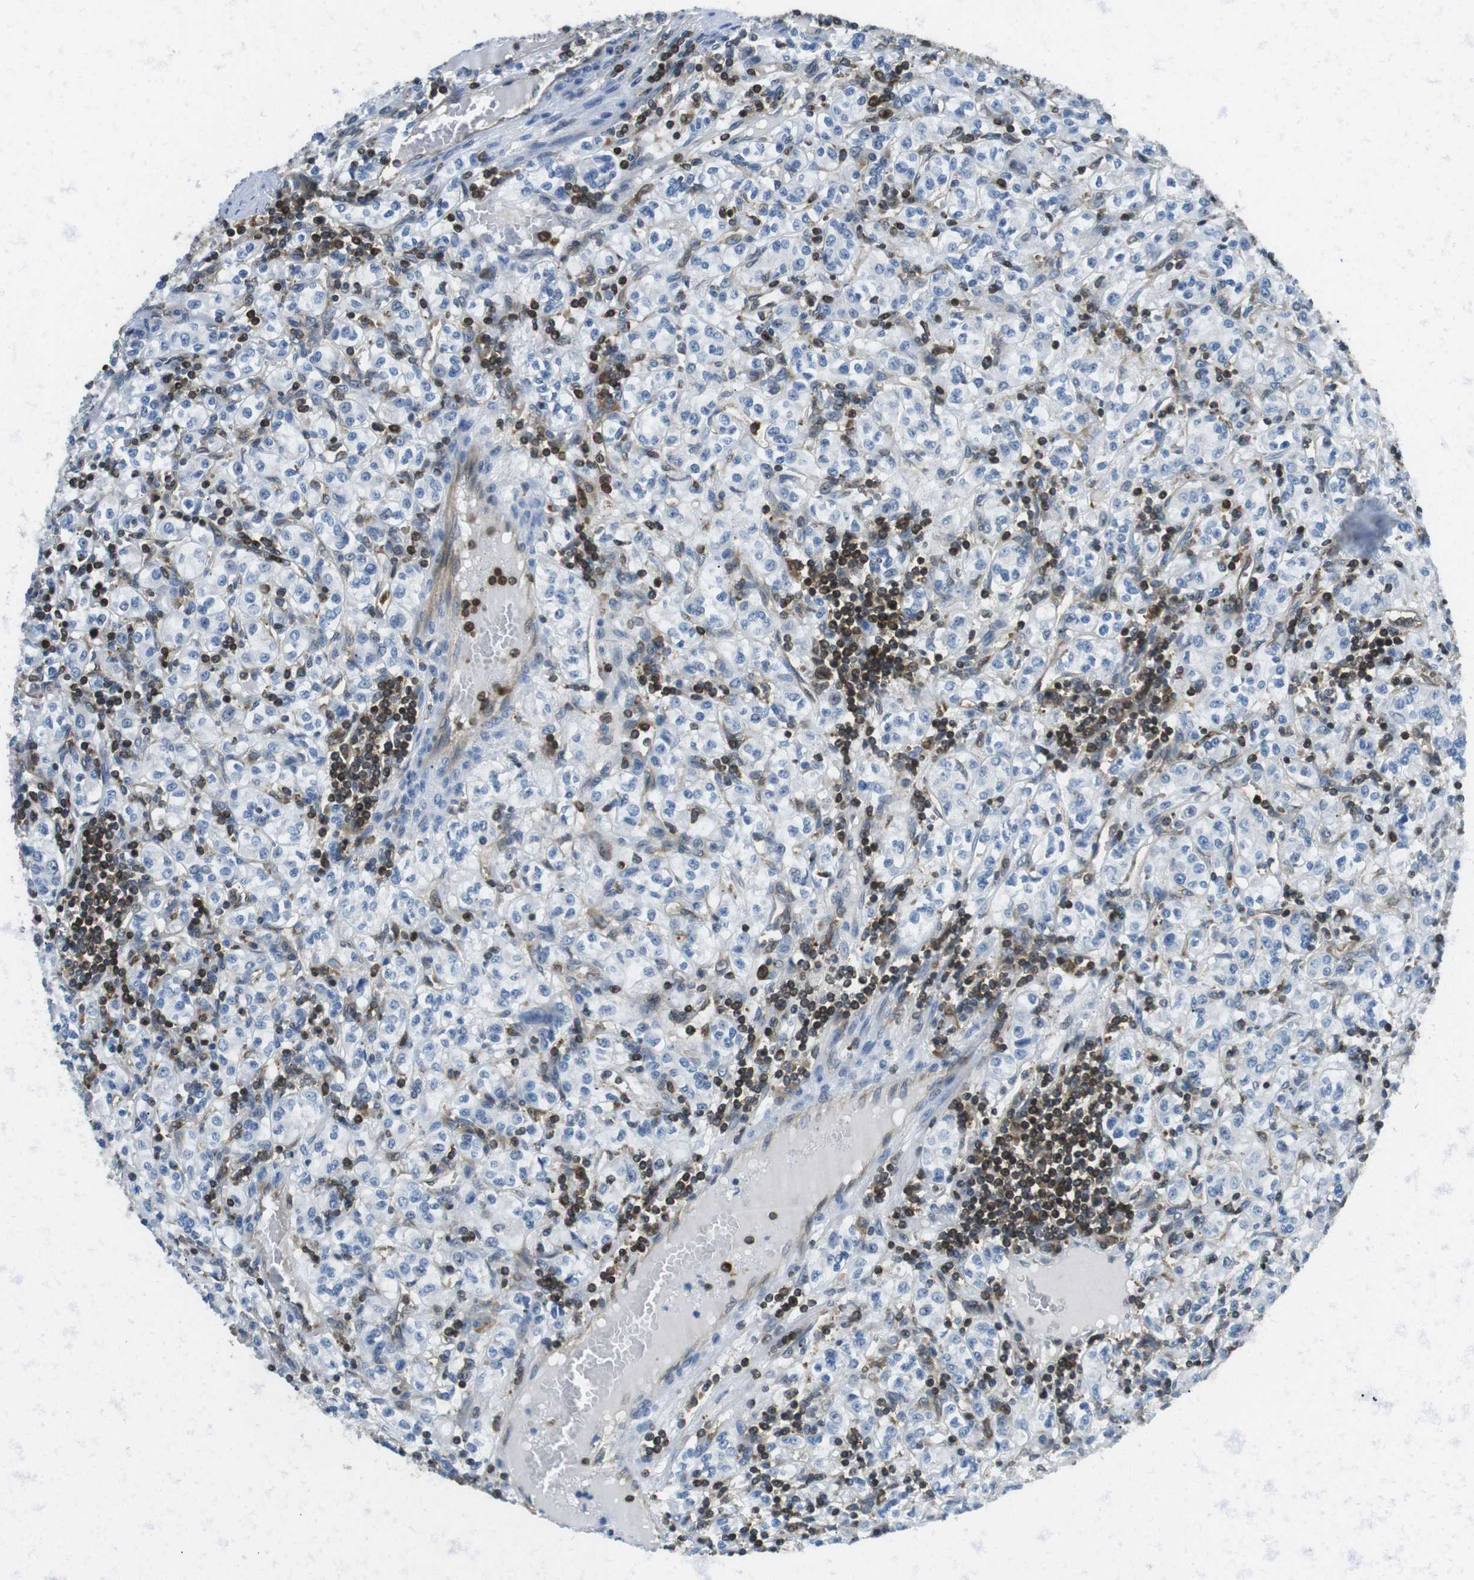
{"staining": {"intensity": "negative", "quantity": "none", "location": "none"}, "tissue": "renal cancer", "cell_type": "Tumor cells", "image_type": "cancer", "snomed": [{"axis": "morphology", "description": "Adenocarcinoma, NOS"}, {"axis": "topography", "description": "Kidney"}], "caption": "The micrograph demonstrates no staining of tumor cells in renal adenocarcinoma.", "gene": "STK10", "patient": {"sex": "male", "age": 77}}